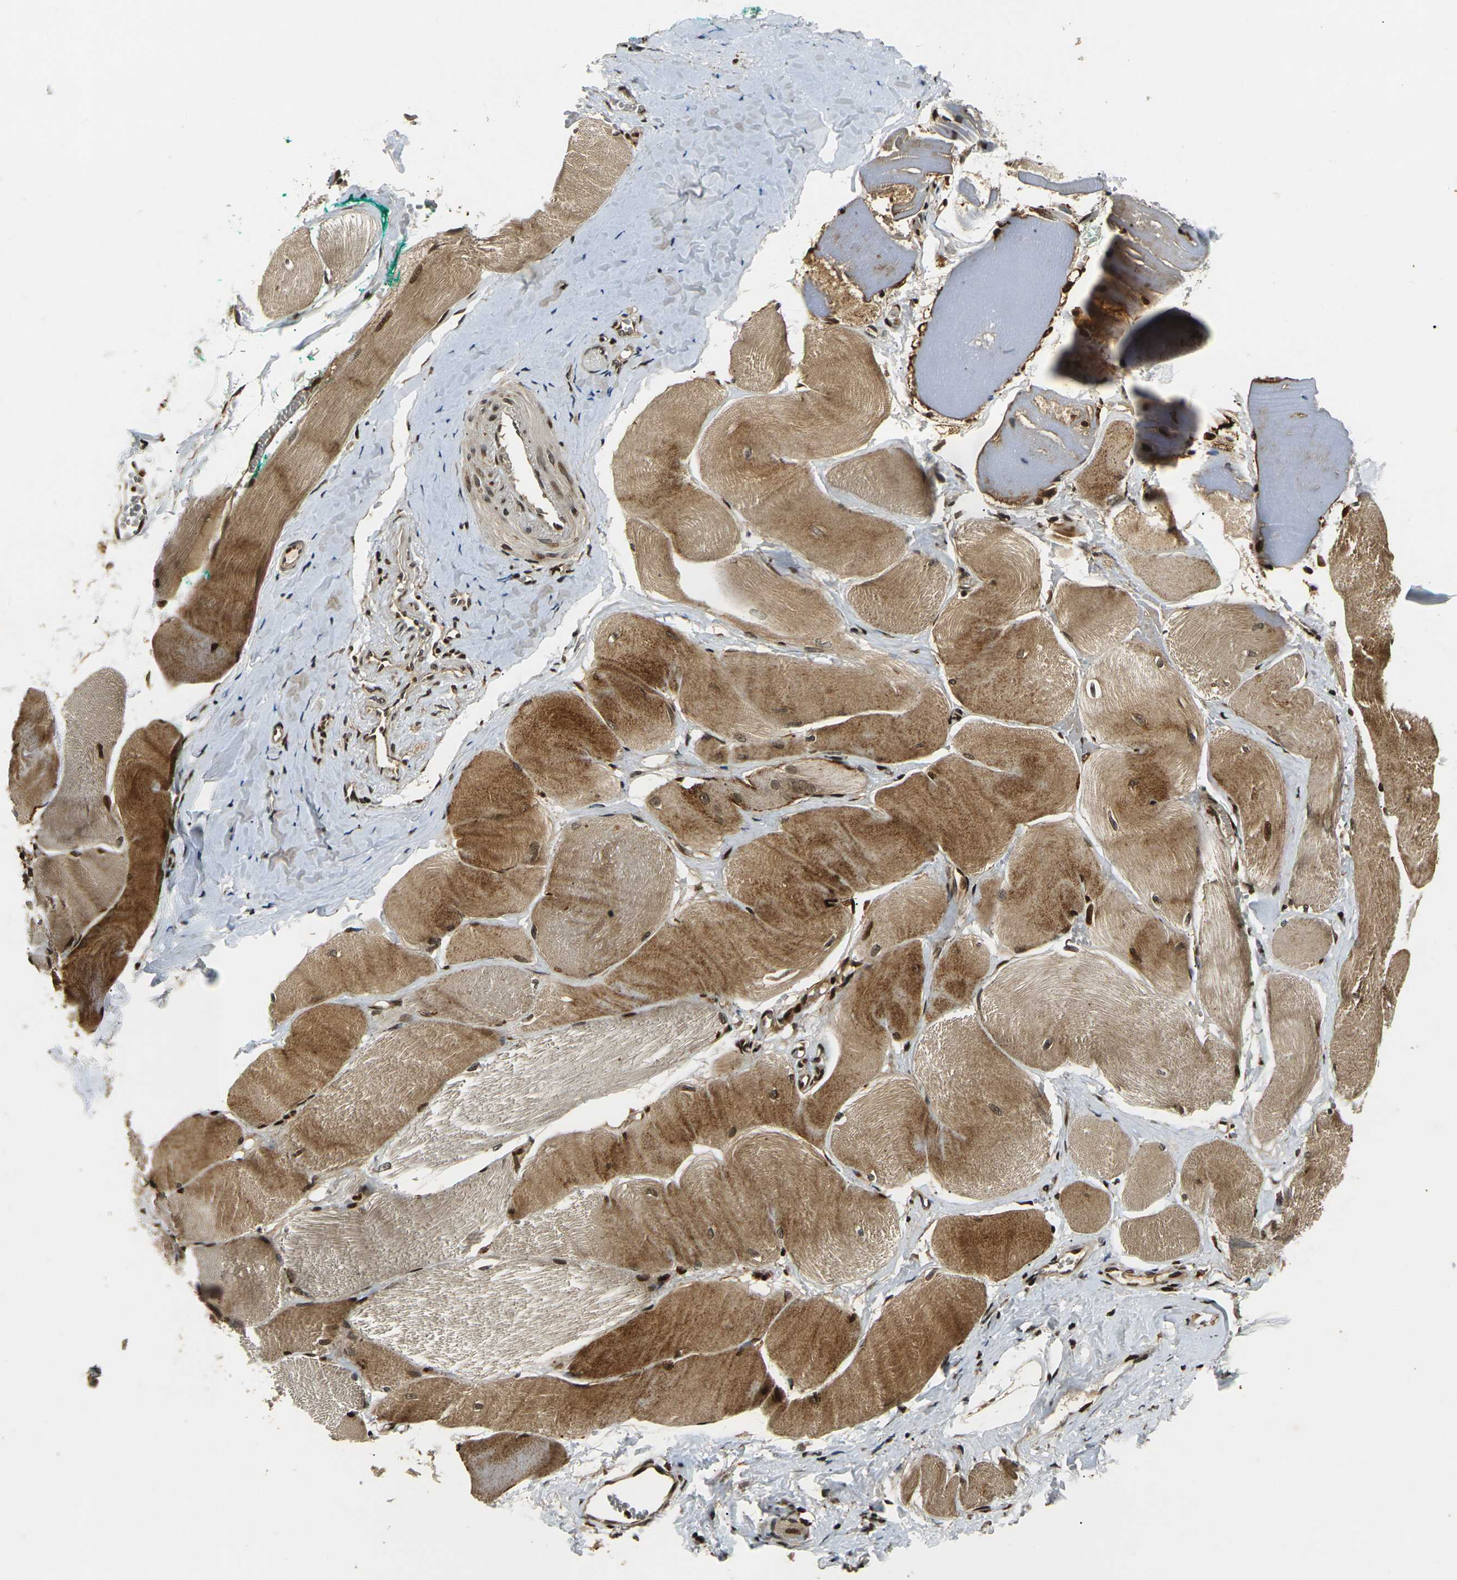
{"staining": {"intensity": "strong", "quantity": ">75%", "location": "cytoplasmic/membranous,nuclear"}, "tissue": "skeletal muscle", "cell_type": "Myocytes", "image_type": "normal", "snomed": [{"axis": "morphology", "description": "Normal tissue, NOS"}, {"axis": "morphology", "description": "Squamous cell carcinoma, NOS"}, {"axis": "topography", "description": "Skeletal muscle"}], "caption": "An IHC histopathology image of benign tissue is shown. Protein staining in brown highlights strong cytoplasmic/membranous,nuclear positivity in skeletal muscle within myocytes.", "gene": "ACTL6A", "patient": {"sex": "male", "age": 51}}